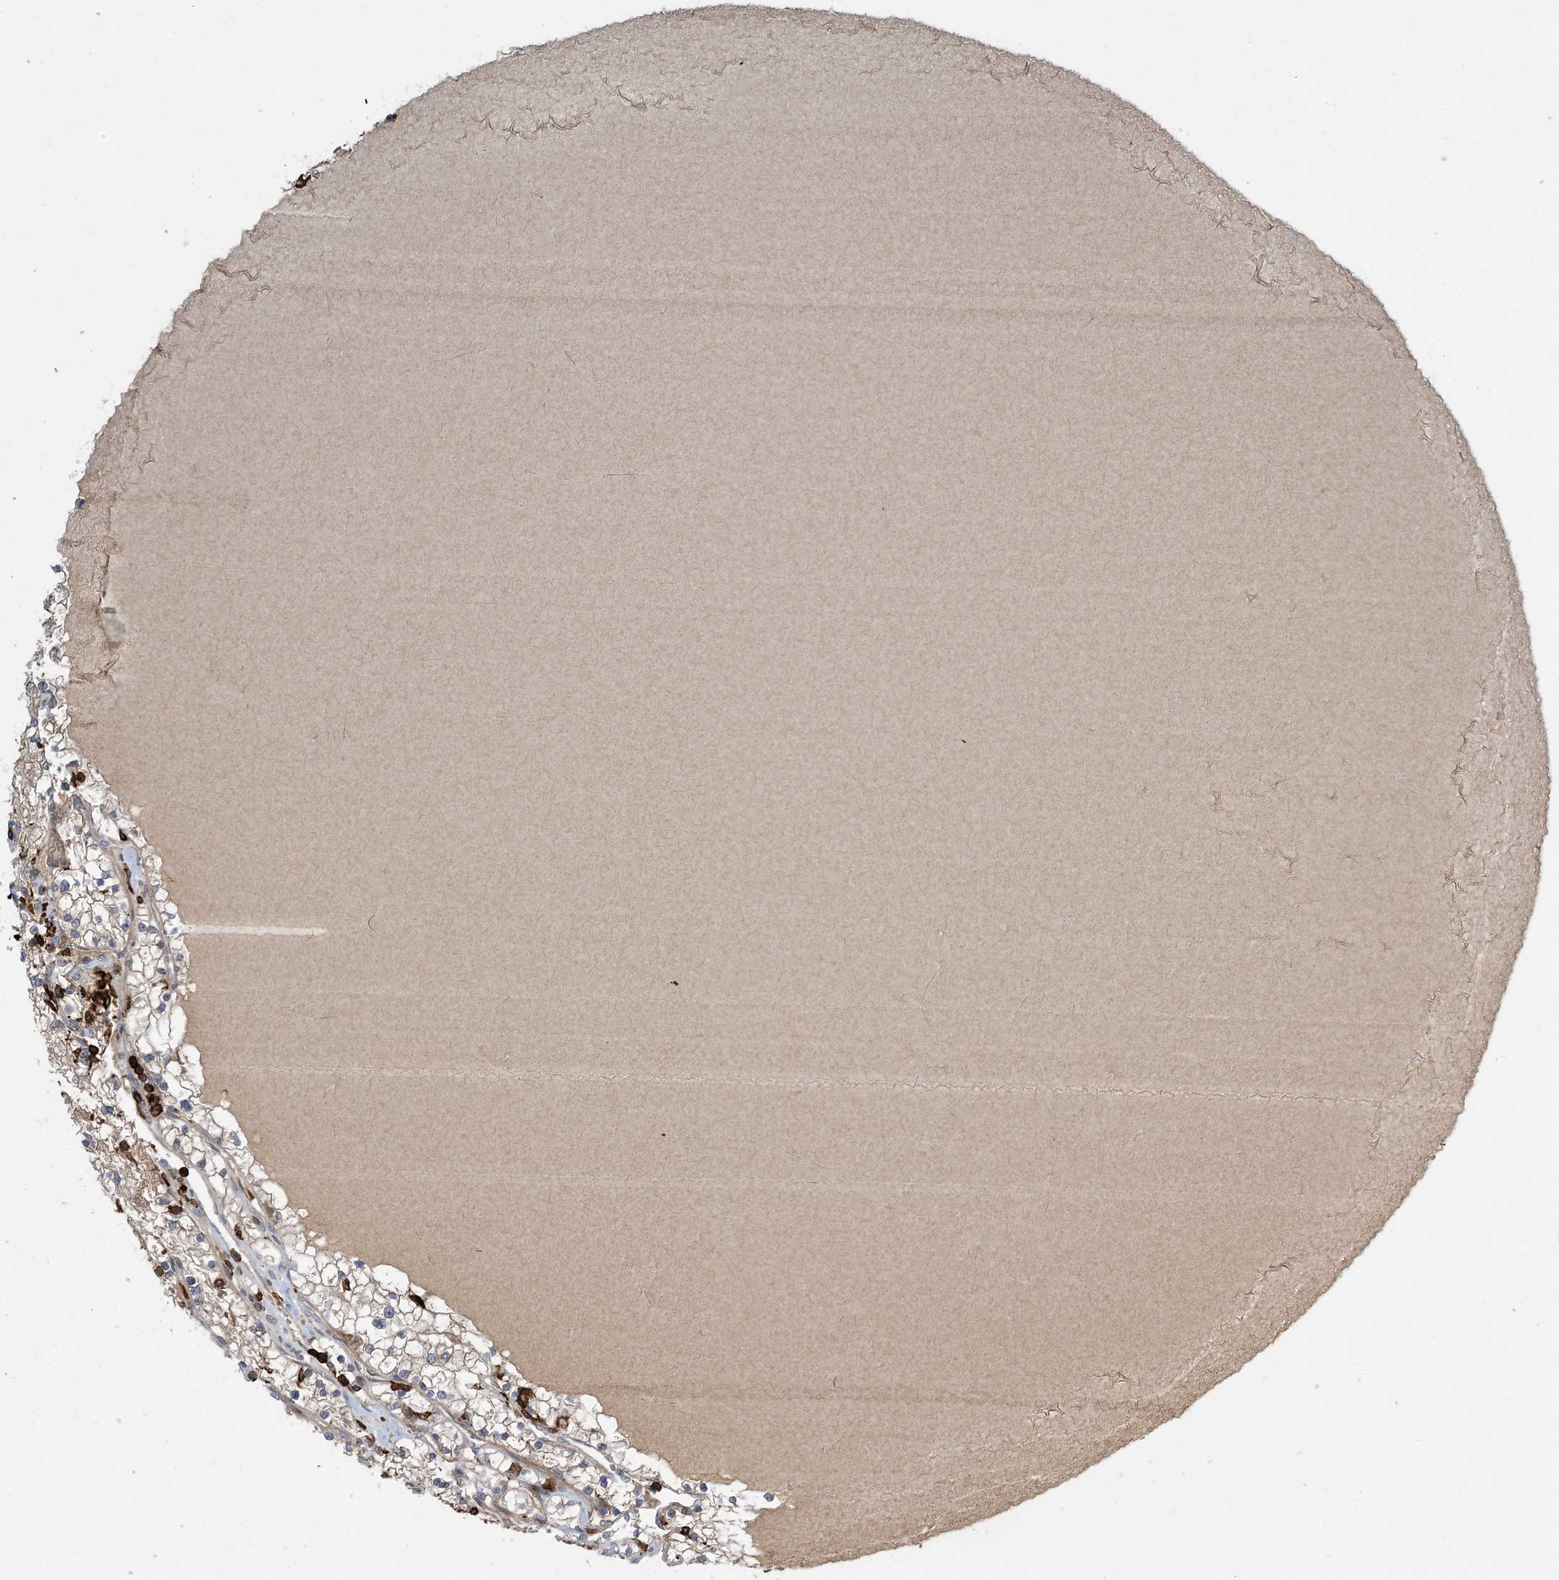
{"staining": {"intensity": "weak", "quantity": "<25%", "location": "cytoplasmic/membranous"}, "tissue": "renal cancer", "cell_type": "Tumor cells", "image_type": "cancer", "snomed": [{"axis": "morphology", "description": "Normal tissue, NOS"}, {"axis": "morphology", "description": "Adenocarcinoma, NOS"}, {"axis": "topography", "description": "Kidney"}], "caption": "Immunohistochemistry (IHC) photomicrograph of neoplastic tissue: human renal cancer stained with DAB (3,3'-diaminobenzidine) displays no significant protein positivity in tumor cells.", "gene": "AK9", "patient": {"sex": "male", "age": 68}}